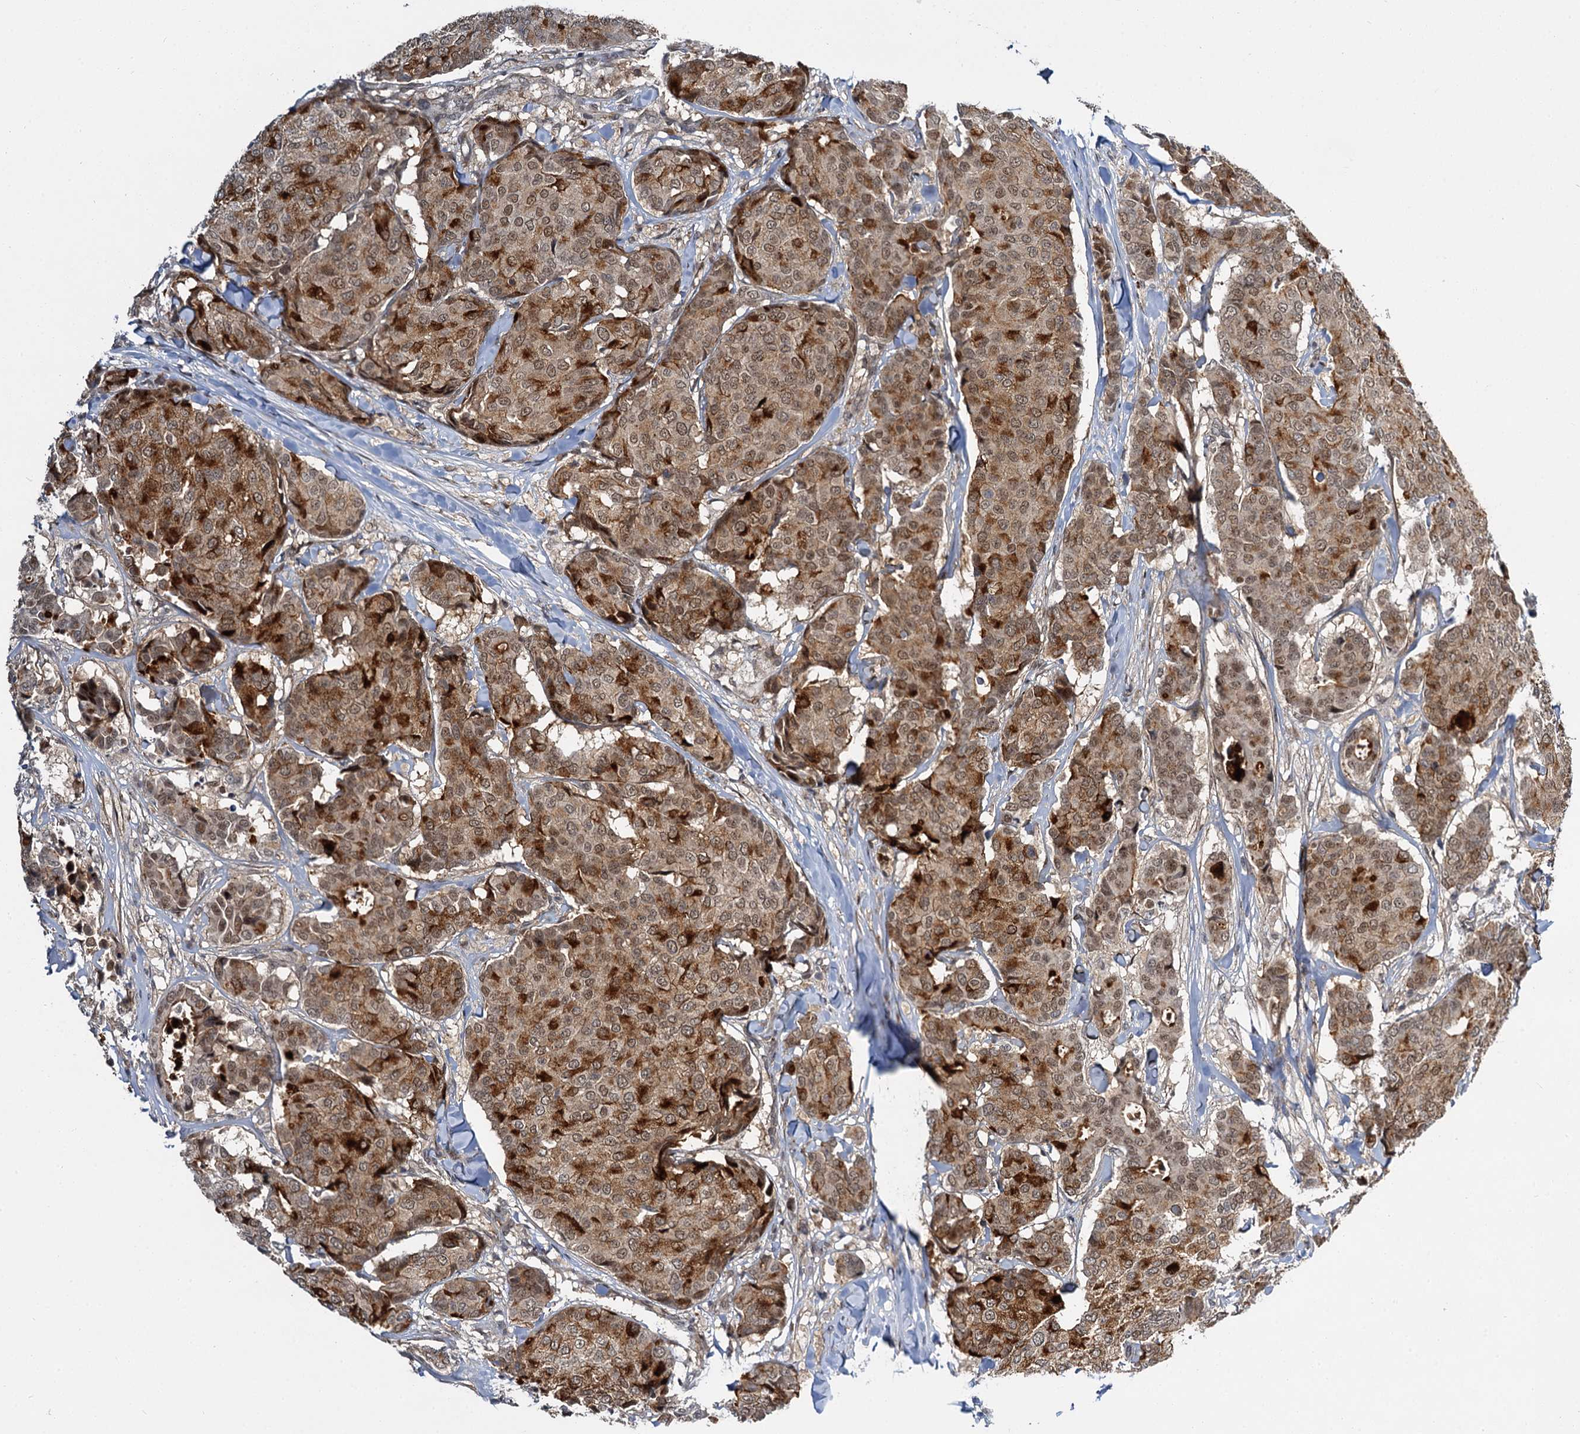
{"staining": {"intensity": "moderate", "quantity": ">75%", "location": "cytoplasmic/membranous,nuclear"}, "tissue": "breast cancer", "cell_type": "Tumor cells", "image_type": "cancer", "snomed": [{"axis": "morphology", "description": "Duct carcinoma"}, {"axis": "topography", "description": "Breast"}], "caption": "Breast cancer stained for a protein shows moderate cytoplasmic/membranous and nuclear positivity in tumor cells.", "gene": "MBD6", "patient": {"sex": "female", "age": 75}}